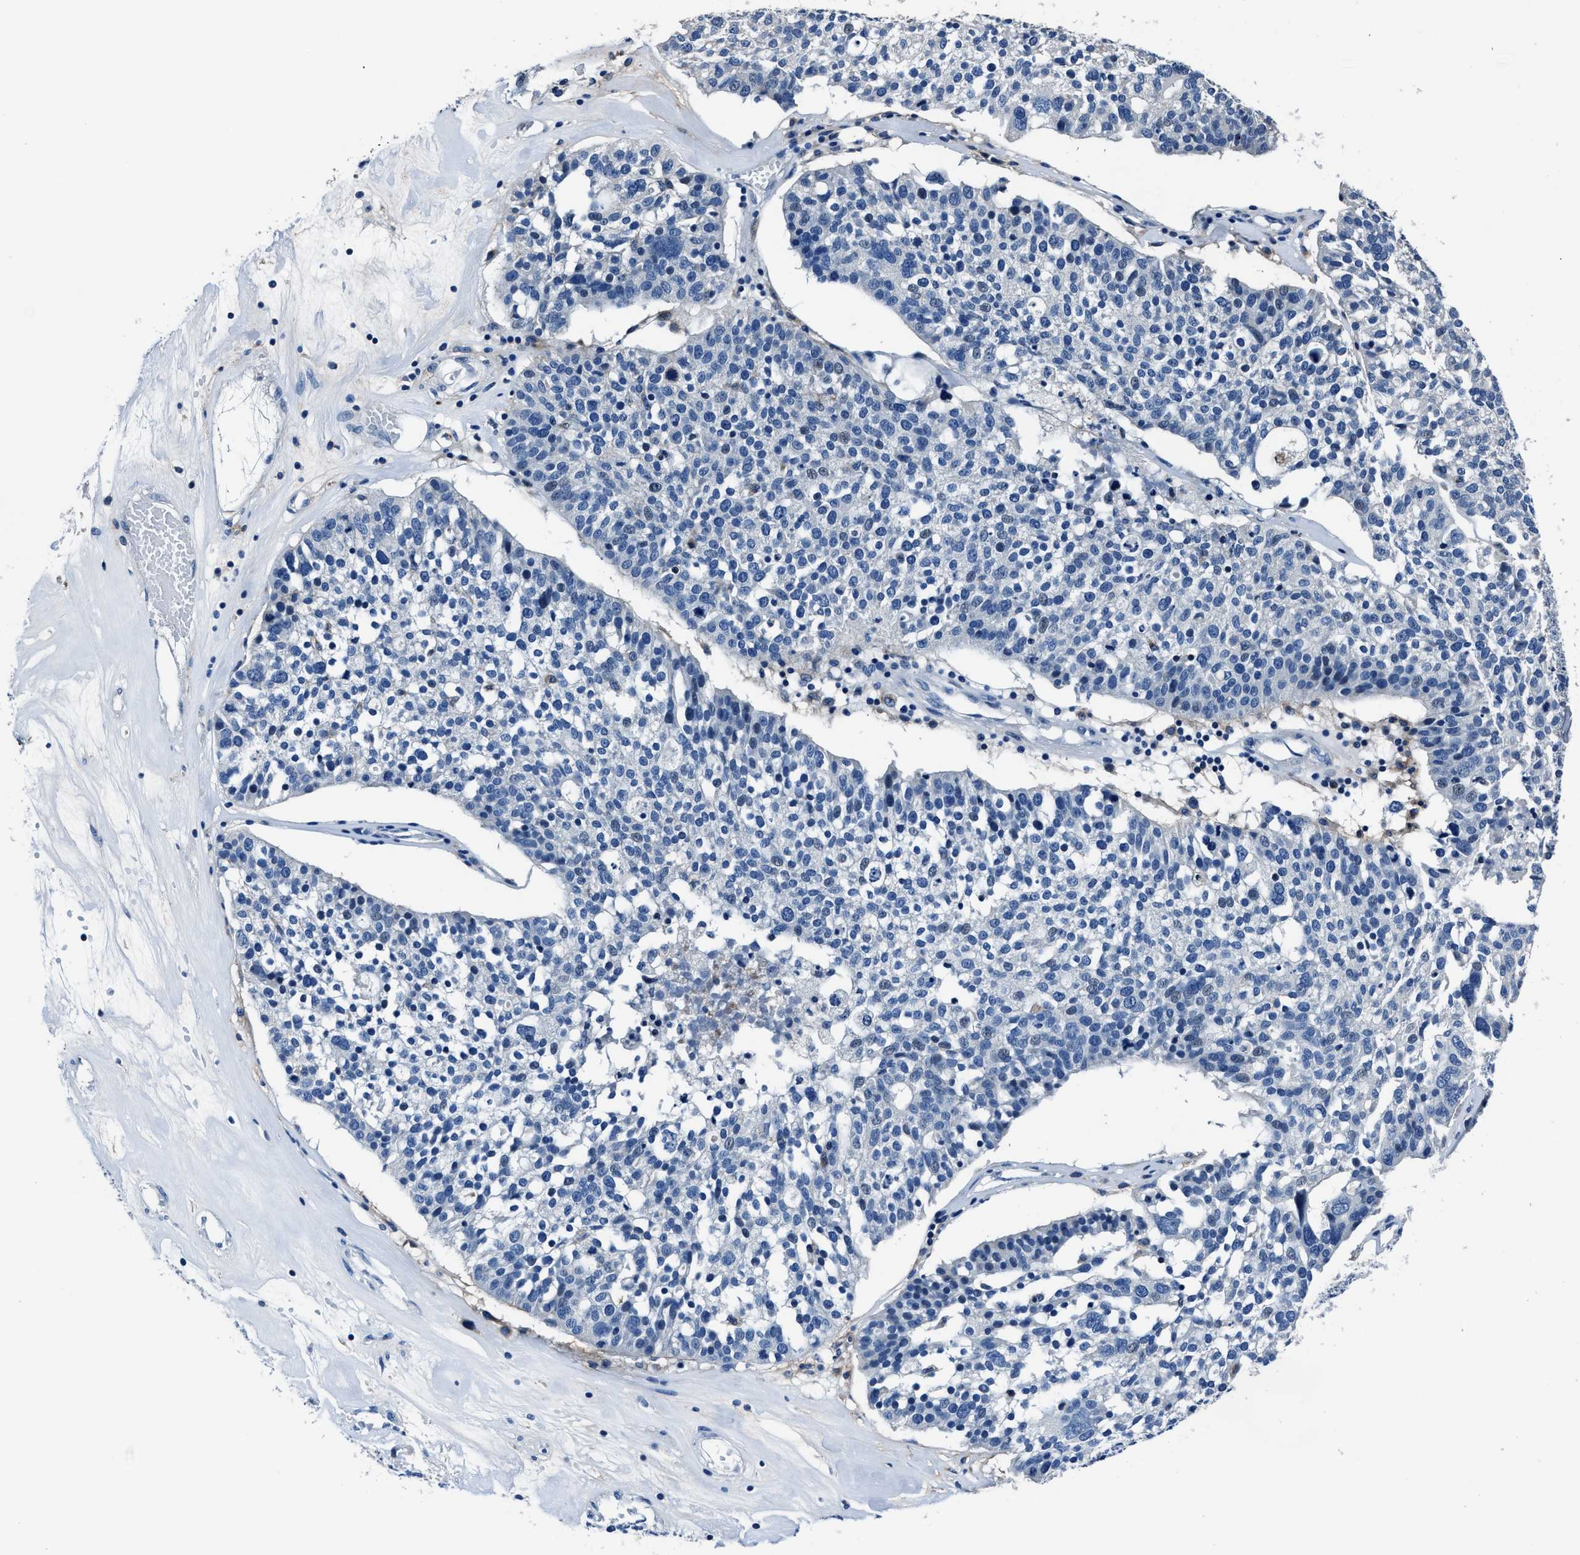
{"staining": {"intensity": "negative", "quantity": "none", "location": "none"}, "tissue": "ovarian cancer", "cell_type": "Tumor cells", "image_type": "cancer", "snomed": [{"axis": "morphology", "description": "Cystadenocarcinoma, serous, NOS"}, {"axis": "topography", "description": "Ovary"}], "caption": "DAB immunohistochemical staining of serous cystadenocarcinoma (ovarian) reveals no significant expression in tumor cells.", "gene": "FGL2", "patient": {"sex": "female", "age": 59}}